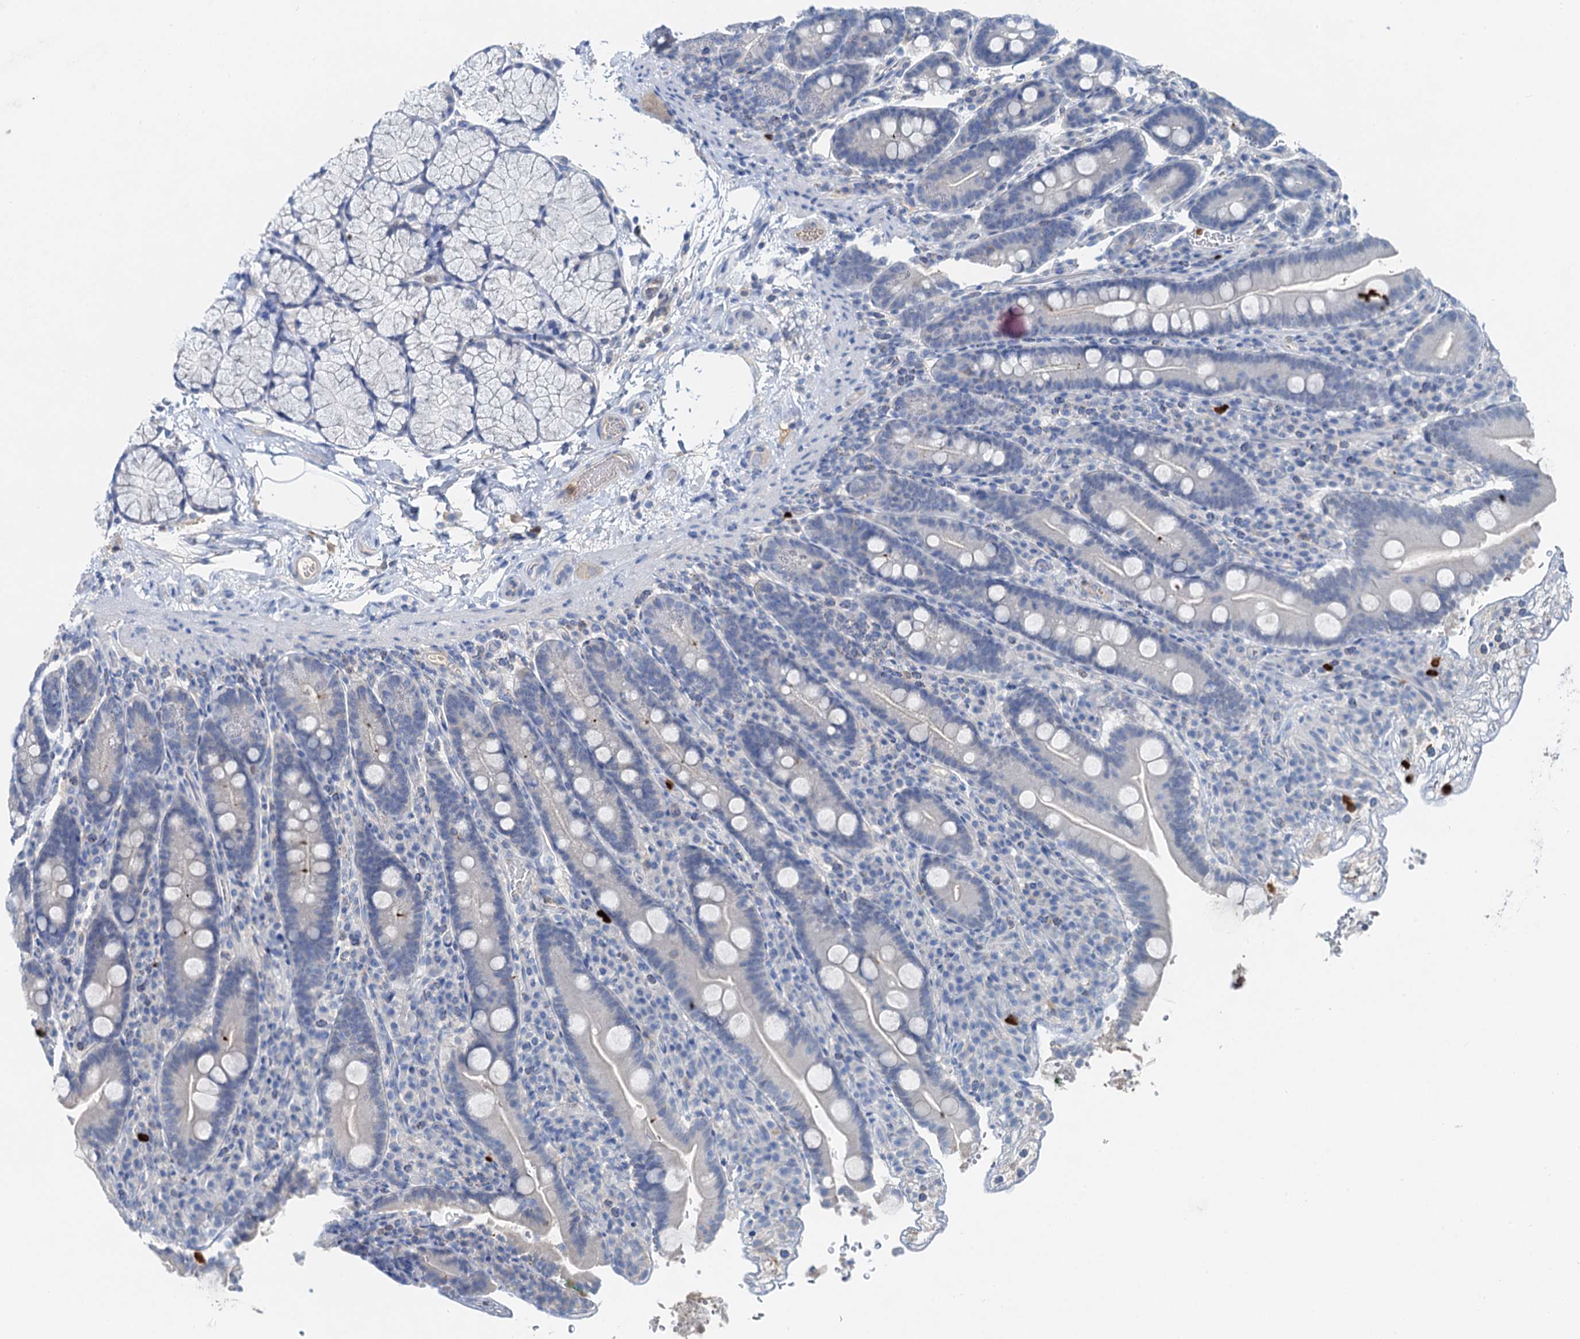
{"staining": {"intensity": "negative", "quantity": "none", "location": "none"}, "tissue": "duodenum", "cell_type": "Glandular cells", "image_type": "normal", "snomed": [{"axis": "morphology", "description": "Normal tissue, NOS"}, {"axis": "topography", "description": "Duodenum"}], "caption": "IHC of benign human duodenum reveals no expression in glandular cells.", "gene": "OTOA", "patient": {"sex": "male", "age": 35}}